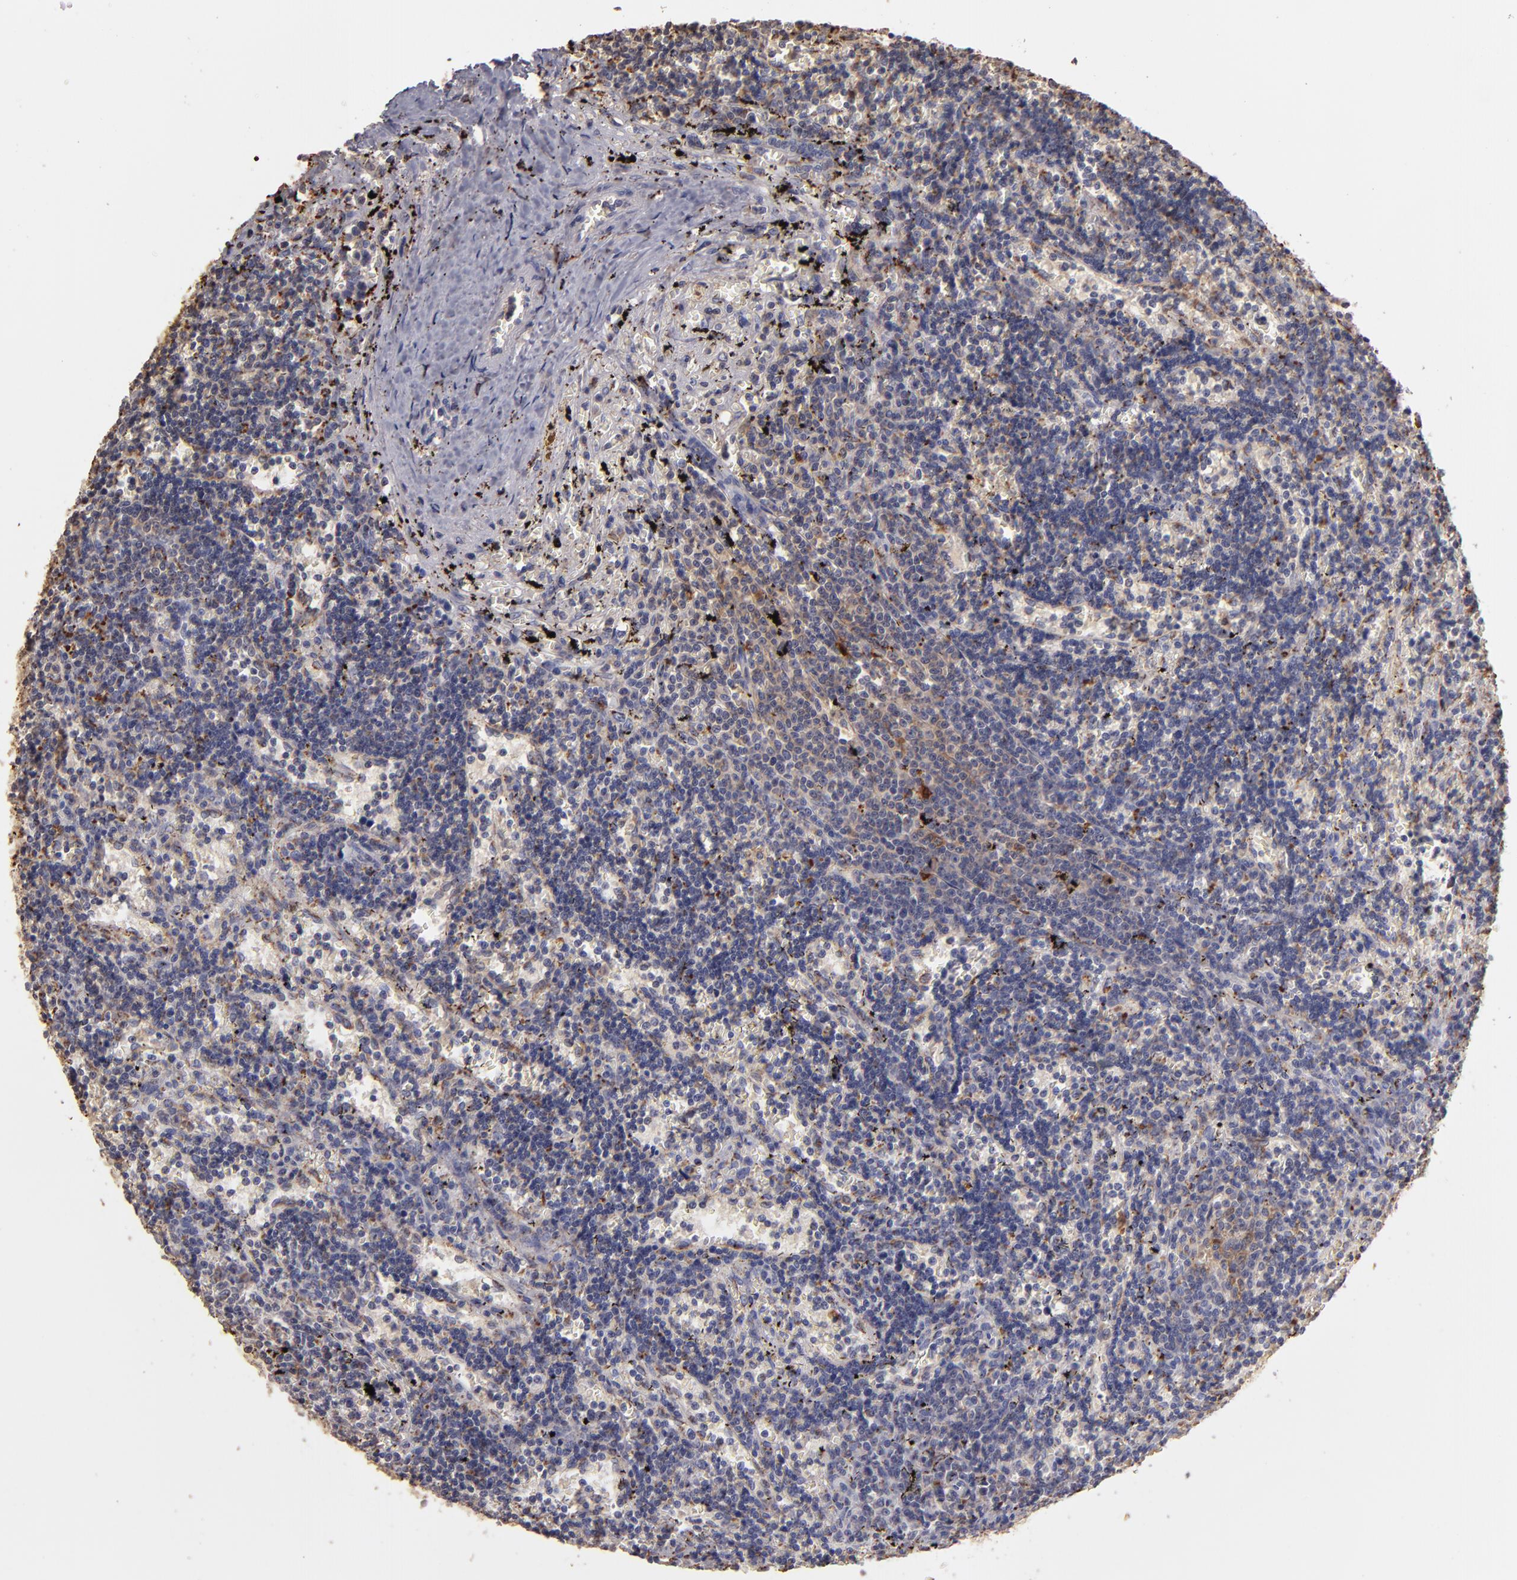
{"staining": {"intensity": "strong", "quantity": "<25%", "location": "cytoplasmic/membranous"}, "tissue": "lymphoma", "cell_type": "Tumor cells", "image_type": "cancer", "snomed": [{"axis": "morphology", "description": "Malignant lymphoma, non-Hodgkin's type, Low grade"}, {"axis": "topography", "description": "Spleen"}], "caption": "Immunohistochemical staining of human malignant lymphoma, non-Hodgkin's type (low-grade) displays medium levels of strong cytoplasmic/membranous positivity in approximately <25% of tumor cells.", "gene": "TRAF1", "patient": {"sex": "male", "age": 60}}